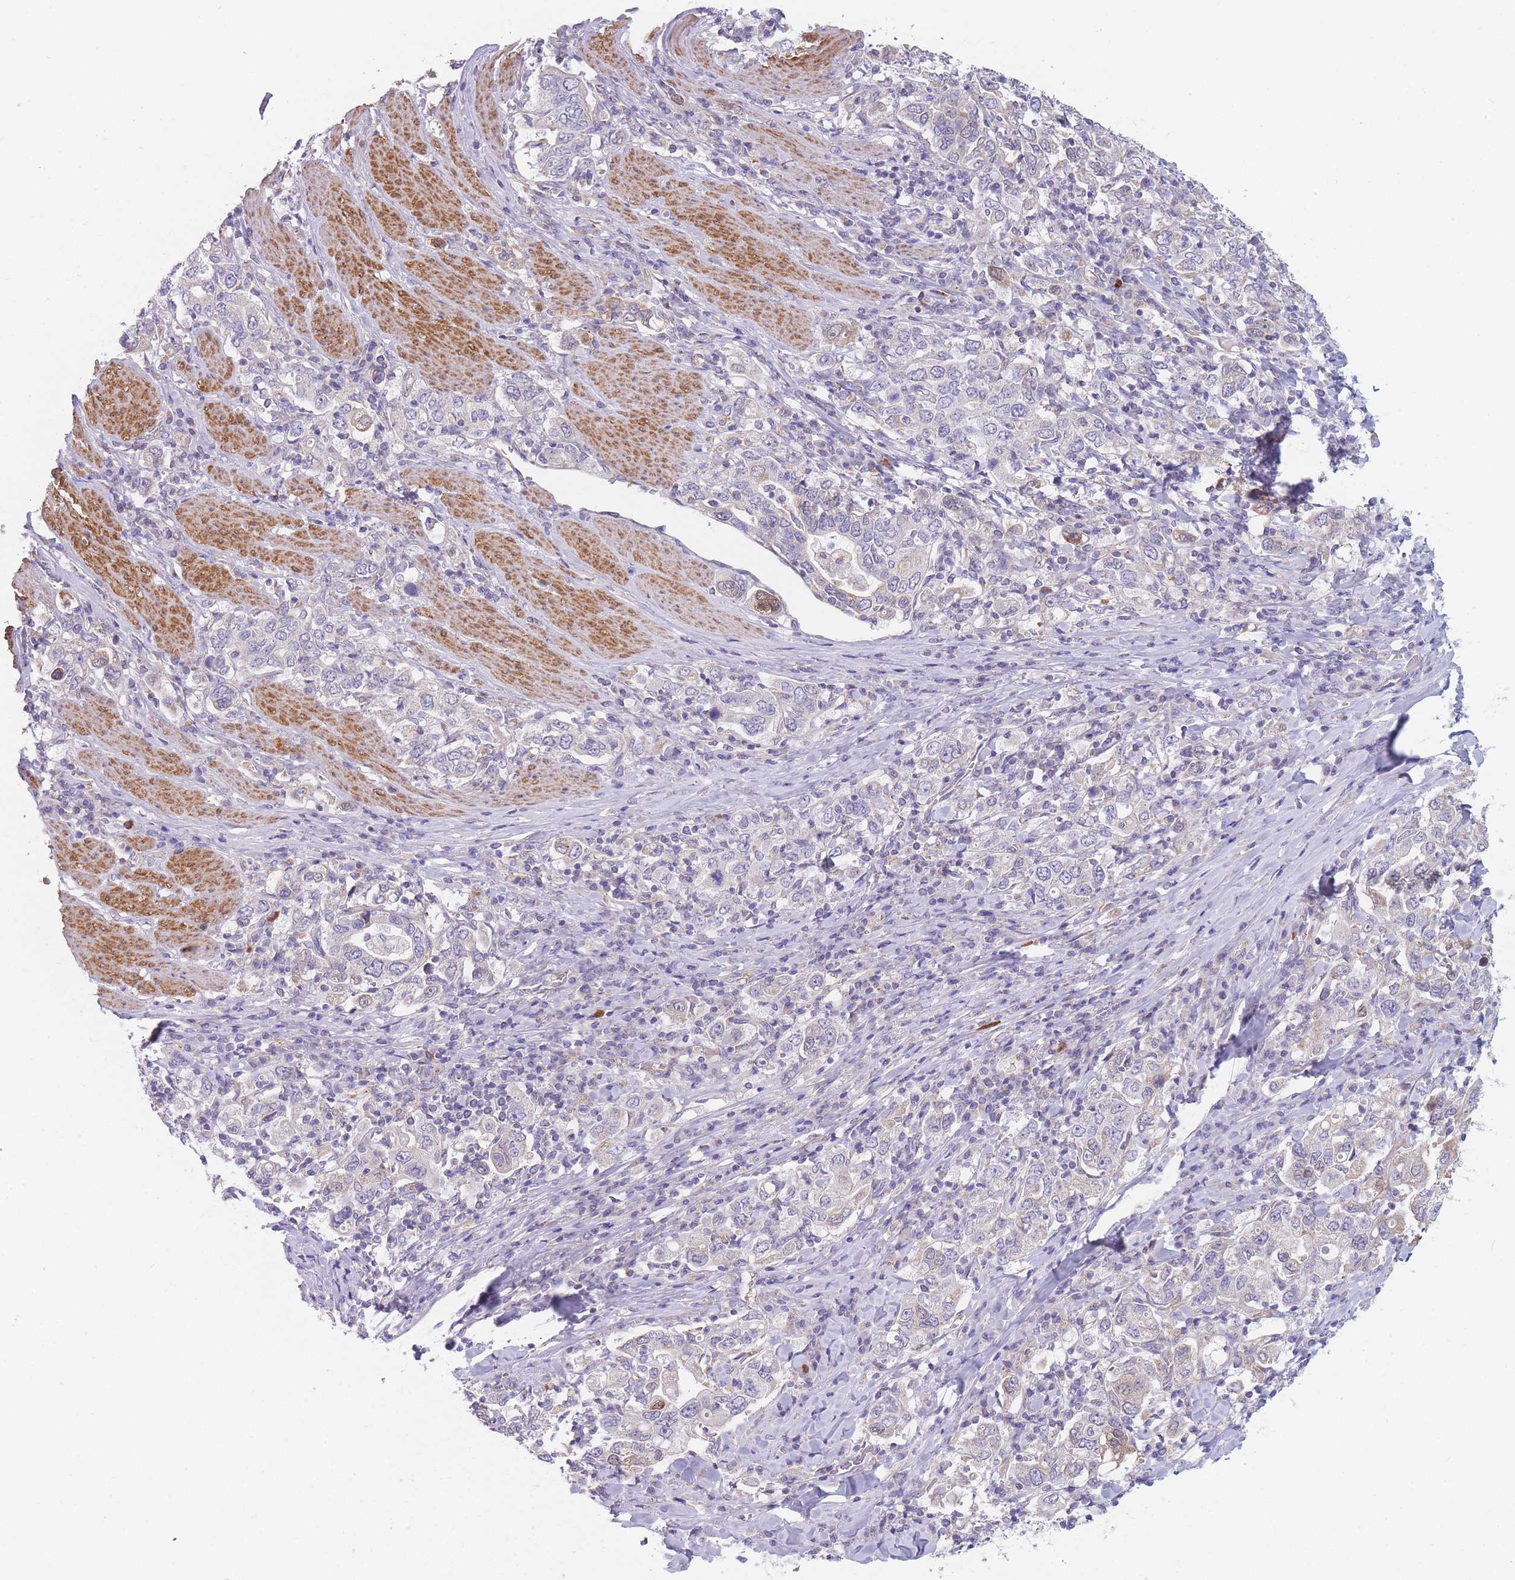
{"staining": {"intensity": "negative", "quantity": "none", "location": "none"}, "tissue": "stomach cancer", "cell_type": "Tumor cells", "image_type": "cancer", "snomed": [{"axis": "morphology", "description": "Adenocarcinoma, NOS"}, {"axis": "topography", "description": "Stomach, upper"}], "caption": "Protein analysis of stomach cancer demonstrates no significant positivity in tumor cells.", "gene": "SMPD4", "patient": {"sex": "male", "age": 62}}